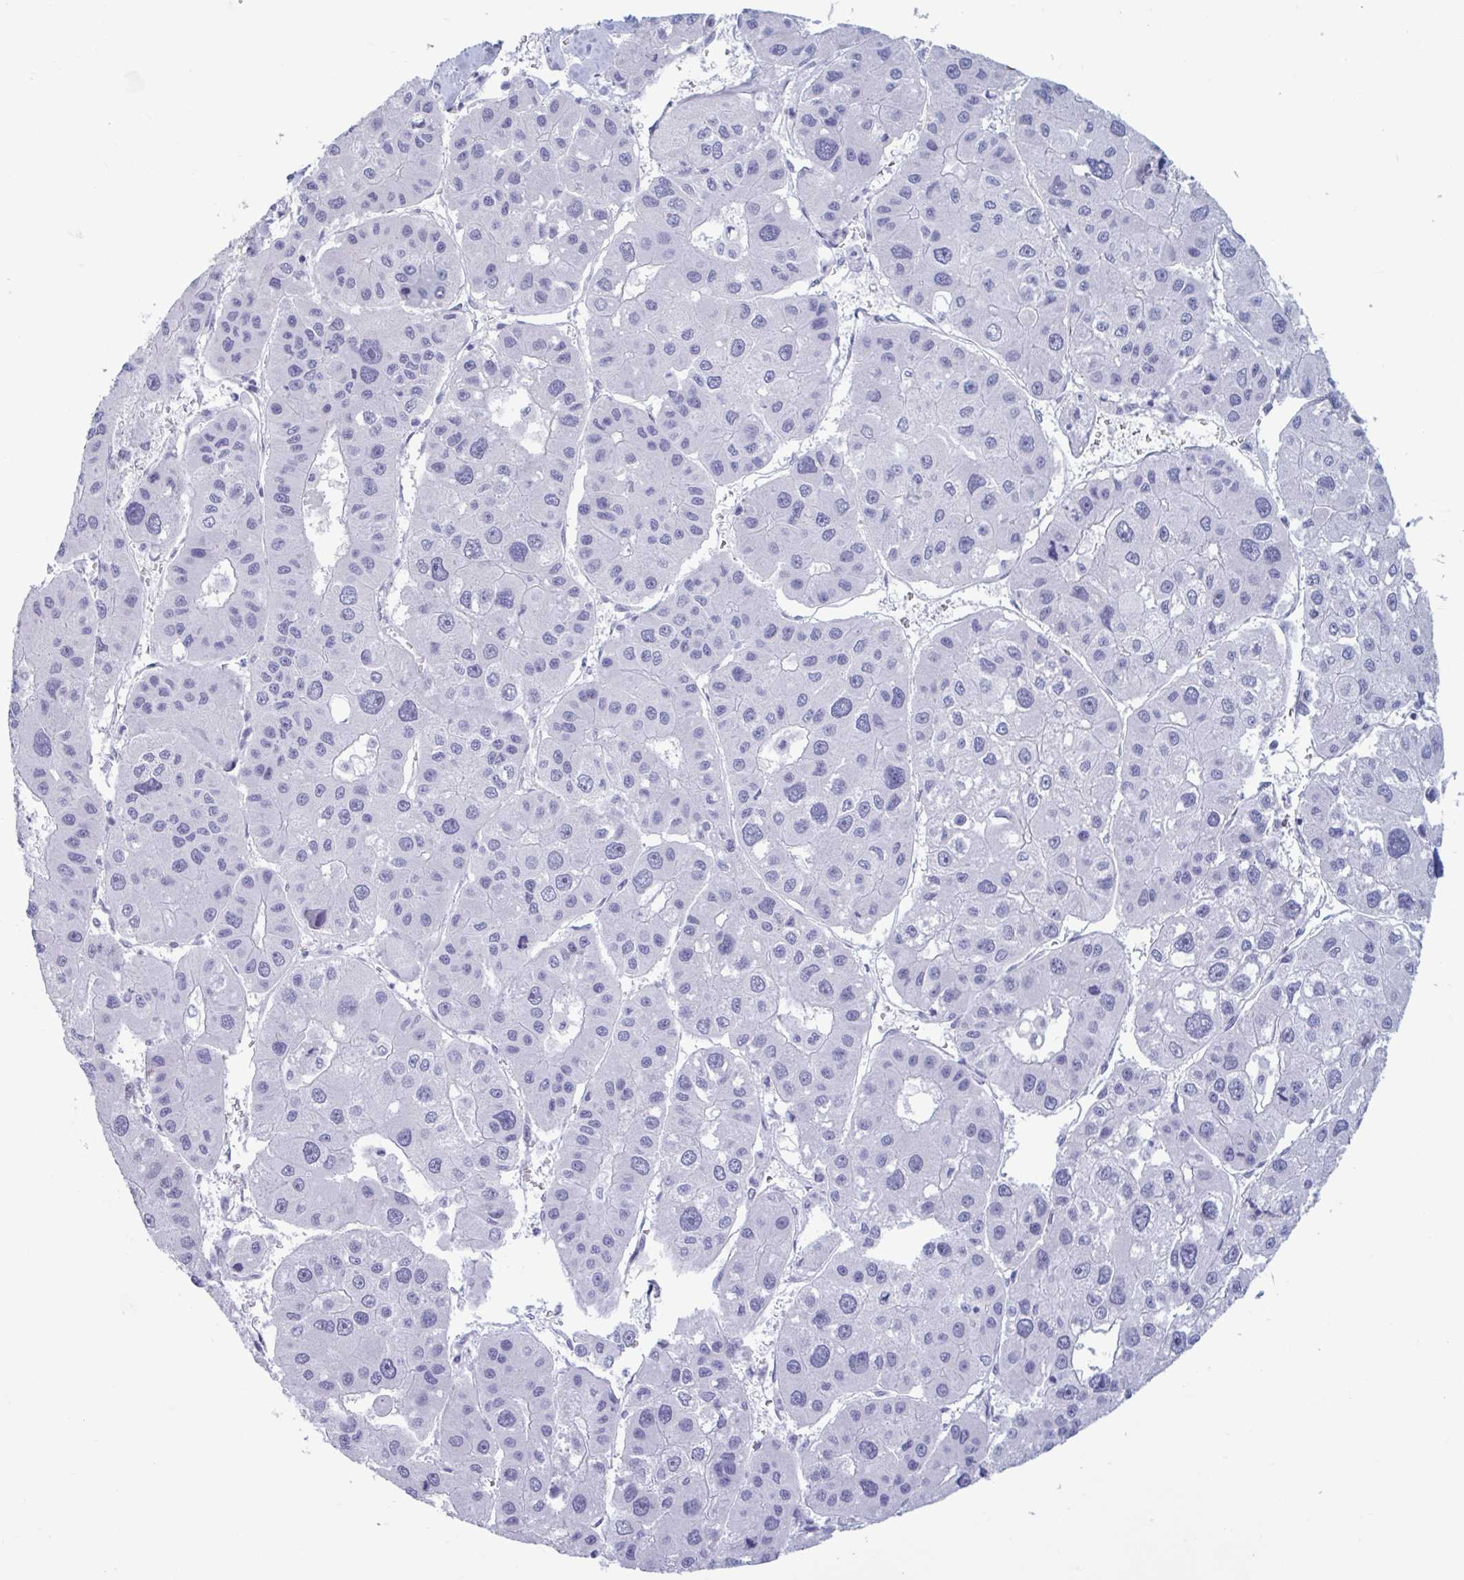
{"staining": {"intensity": "negative", "quantity": "none", "location": "none"}, "tissue": "liver cancer", "cell_type": "Tumor cells", "image_type": "cancer", "snomed": [{"axis": "morphology", "description": "Carcinoma, Hepatocellular, NOS"}, {"axis": "topography", "description": "Liver"}], "caption": "Immunohistochemical staining of liver cancer reveals no significant expression in tumor cells.", "gene": "MSMB", "patient": {"sex": "male", "age": 73}}